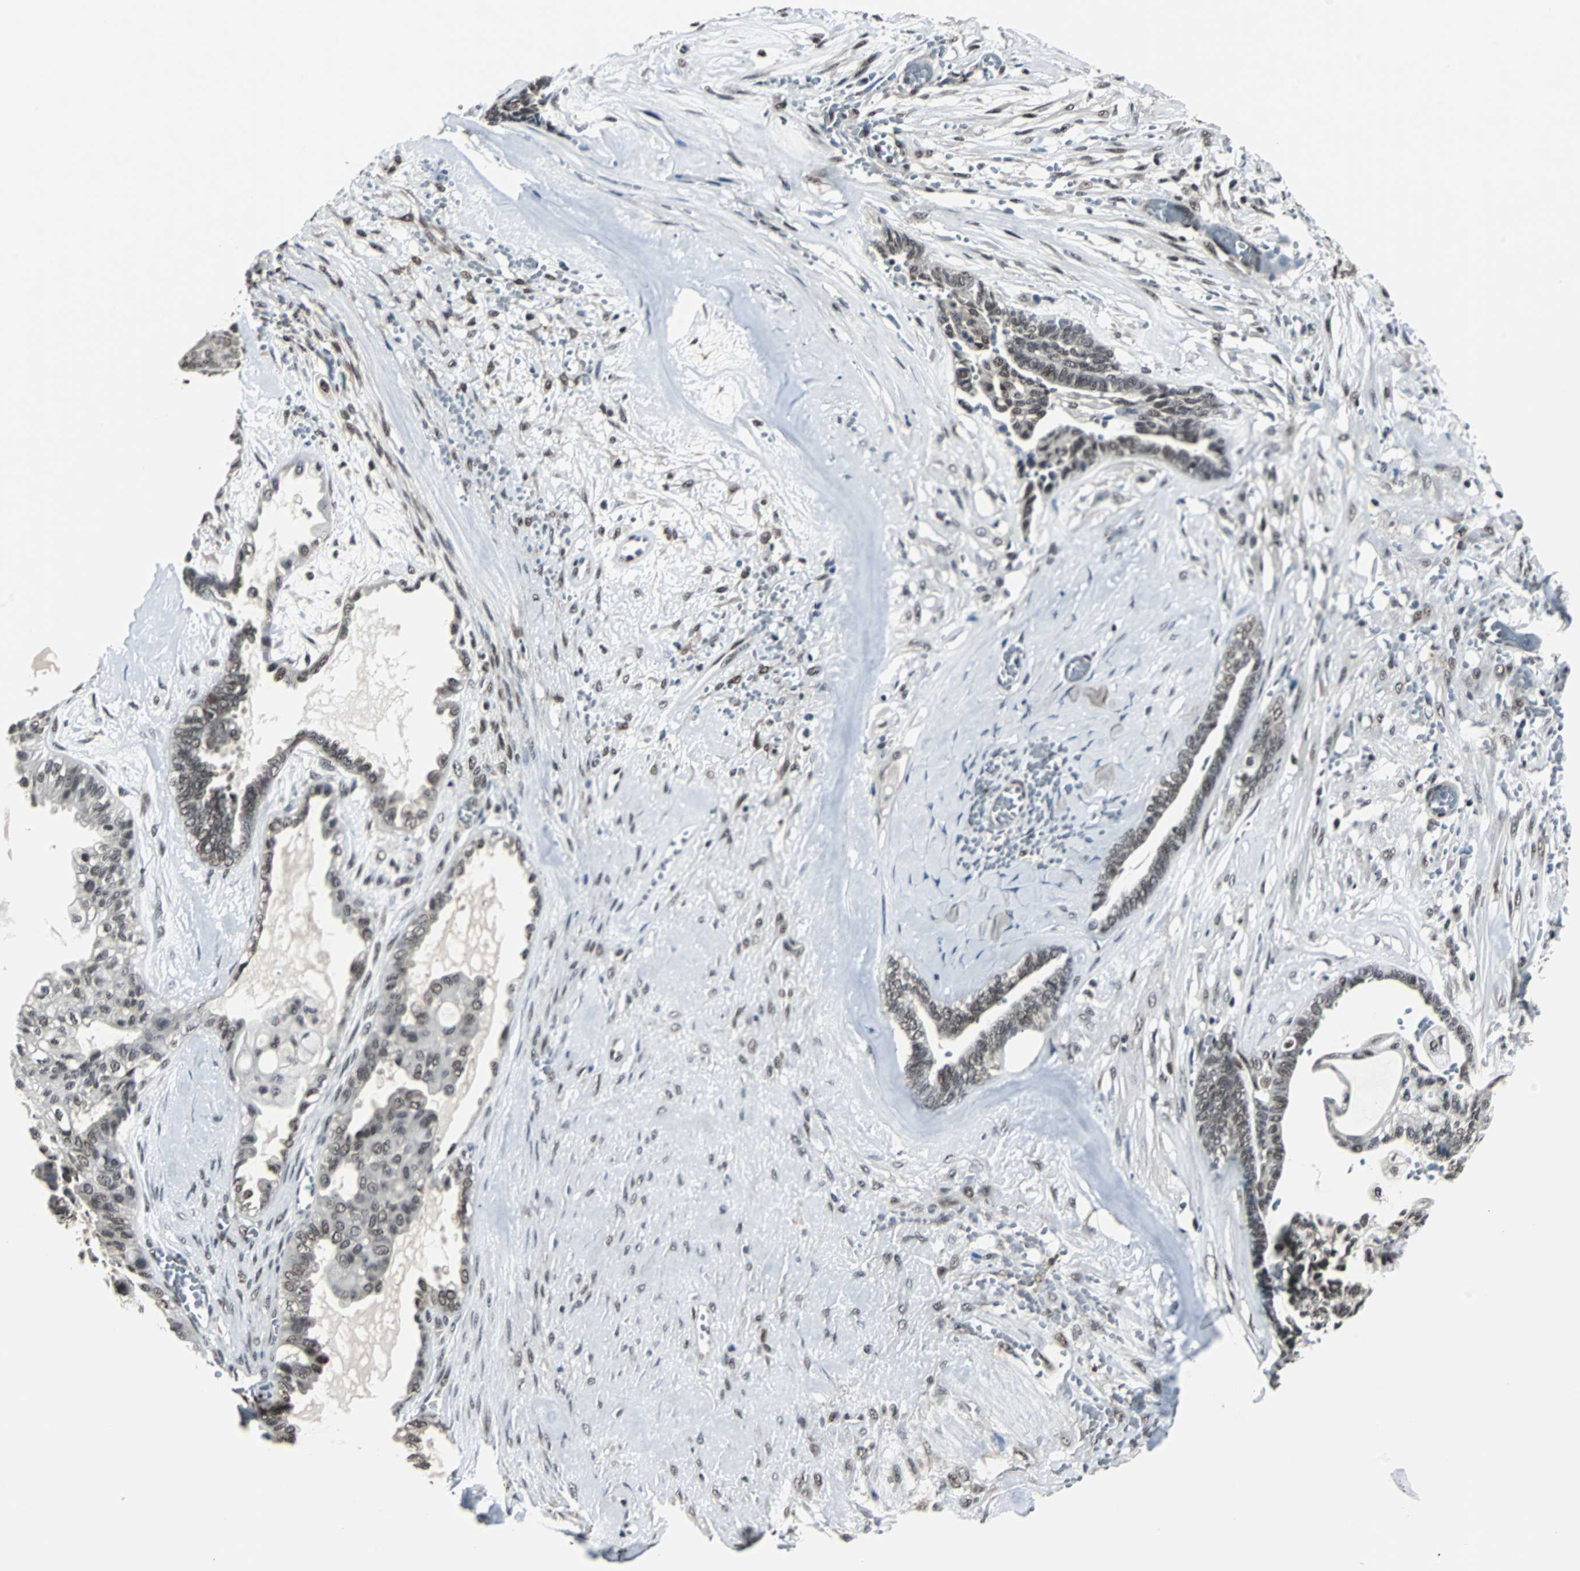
{"staining": {"intensity": "weak", "quantity": ">75%", "location": "nuclear"}, "tissue": "ovarian cancer", "cell_type": "Tumor cells", "image_type": "cancer", "snomed": [{"axis": "morphology", "description": "Carcinoma, NOS"}, {"axis": "morphology", "description": "Carcinoma, endometroid"}, {"axis": "topography", "description": "Ovary"}], "caption": "IHC image of neoplastic tissue: human ovarian endometroid carcinoma stained using immunohistochemistry shows low levels of weak protein expression localized specifically in the nuclear of tumor cells, appearing as a nuclear brown color.", "gene": "MKX", "patient": {"sex": "female", "age": 50}}